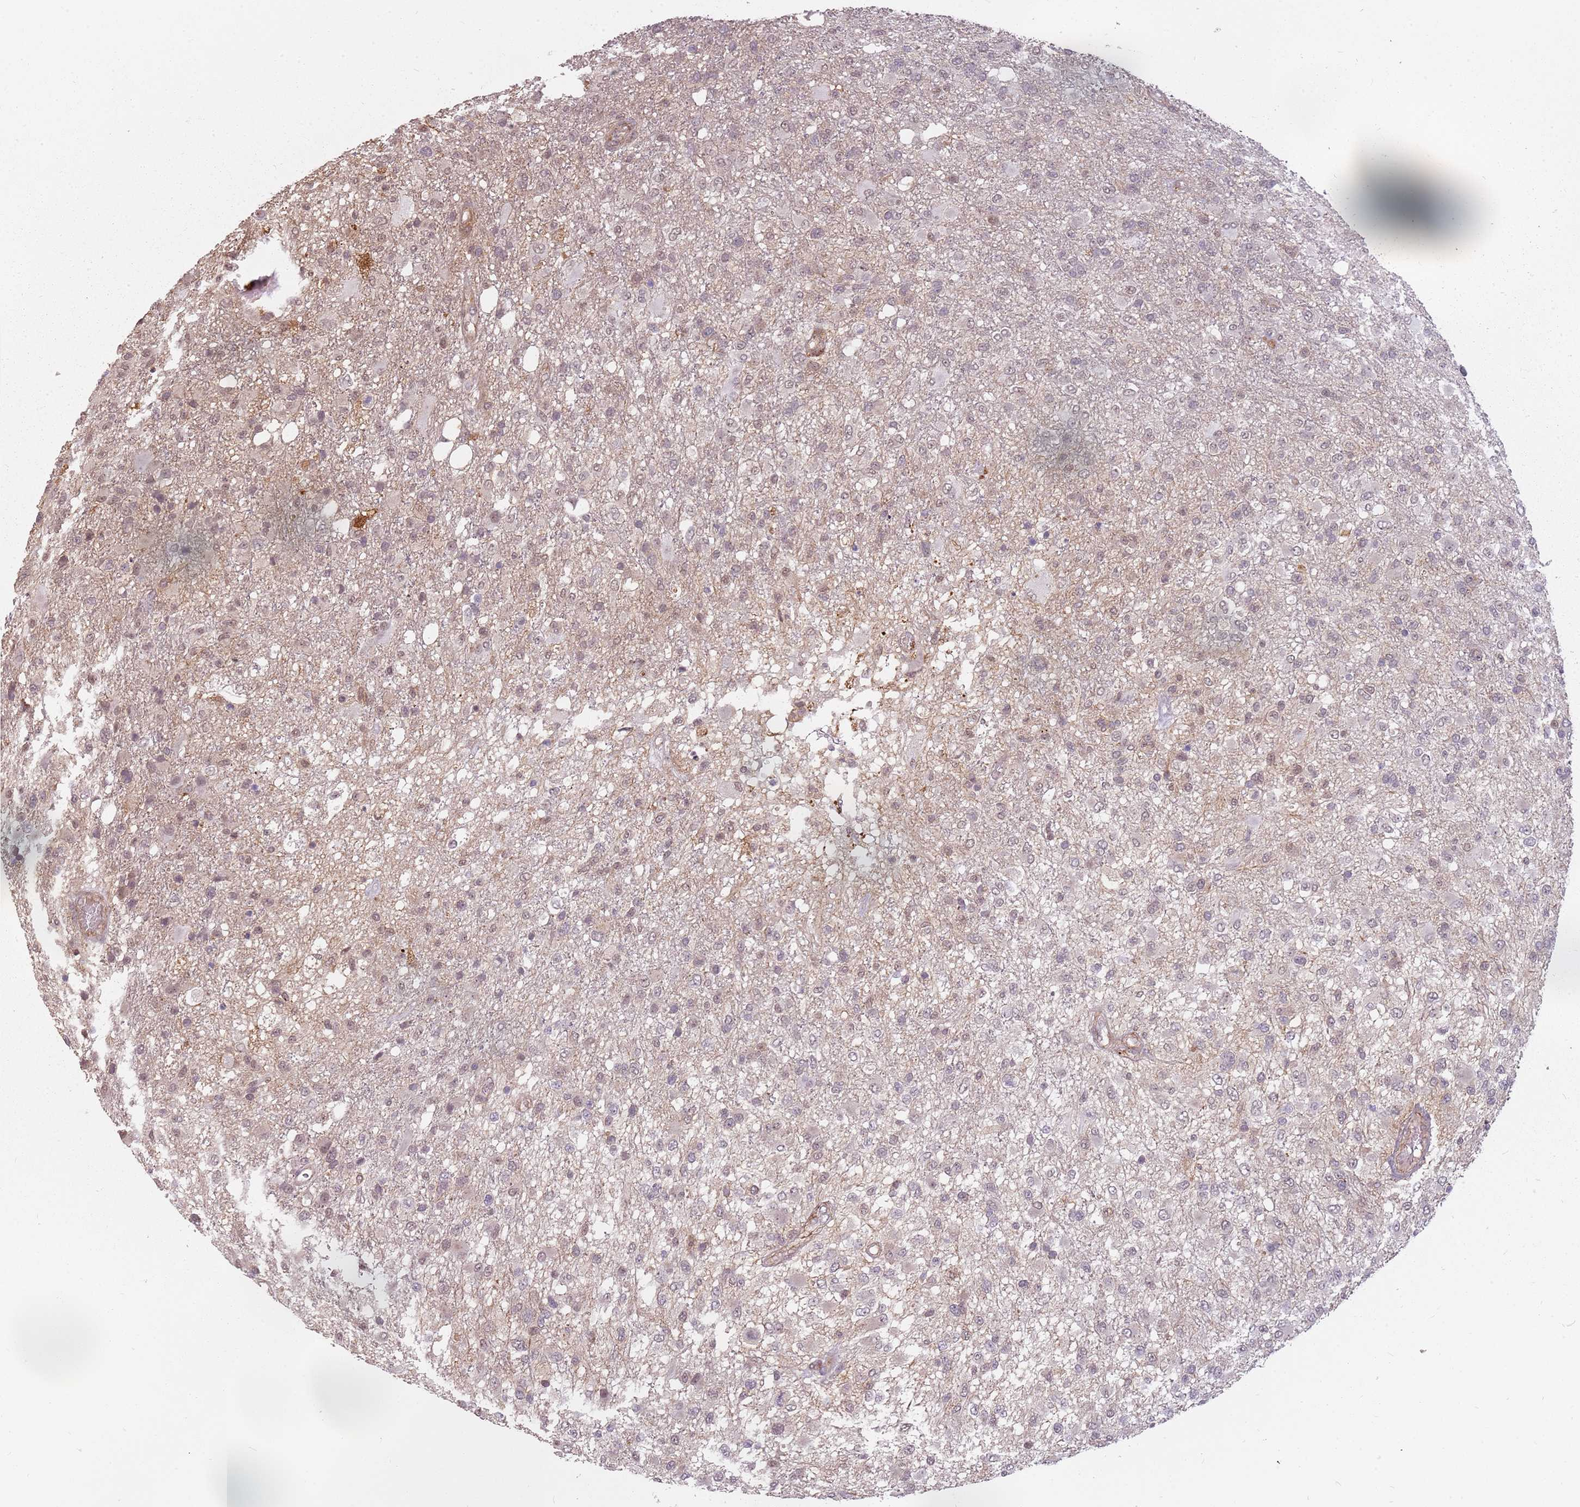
{"staining": {"intensity": "weak", "quantity": "<25%", "location": "nuclear"}, "tissue": "glioma", "cell_type": "Tumor cells", "image_type": "cancer", "snomed": [{"axis": "morphology", "description": "Glioma, malignant, High grade"}, {"axis": "topography", "description": "Brain"}], "caption": "Malignant glioma (high-grade) stained for a protein using immunohistochemistry exhibits no expression tumor cells.", "gene": "PPP1R14C", "patient": {"sex": "female", "age": 74}}